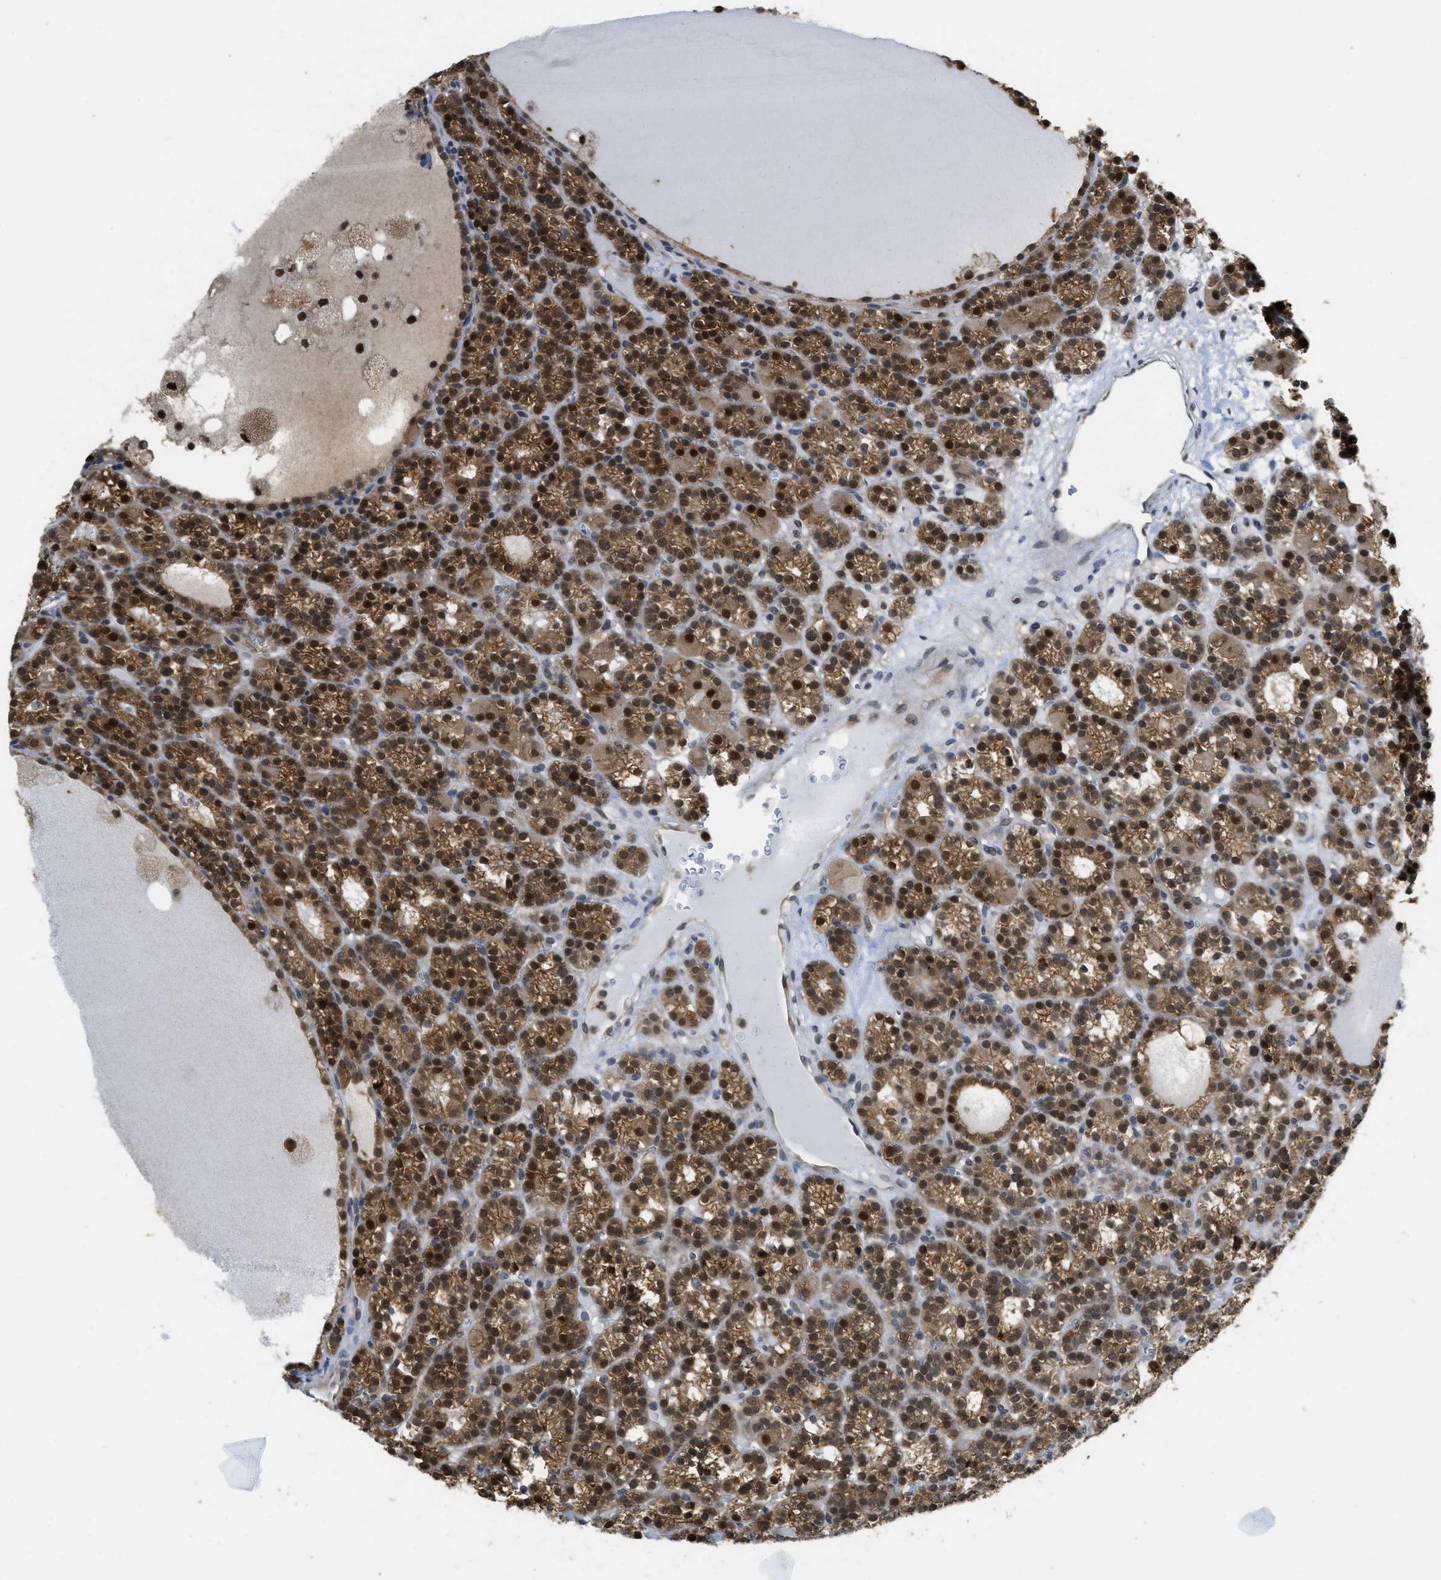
{"staining": {"intensity": "strong", "quantity": ">75%", "location": "cytoplasmic/membranous,nuclear"}, "tissue": "parathyroid gland", "cell_type": "Glandular cells", "image_type": "normal", "snomed": [{"axis": "morphology", "description": "Normal tissue, NOS"}, {"axis": "morphology", "description": "Adenoma, NOS"}, {"axis": "topography", "description": "Parathyroid gland"}], "caption": "Protein expression analysis of normal human parathyroid gland reveals strong cytoplasmic/membranous,nuclear positivity in about >75% of glandular cells. Nuclei are stained in blue.", "gene": "PSMC5", "patient": {"sex": "female", "age": 58}}